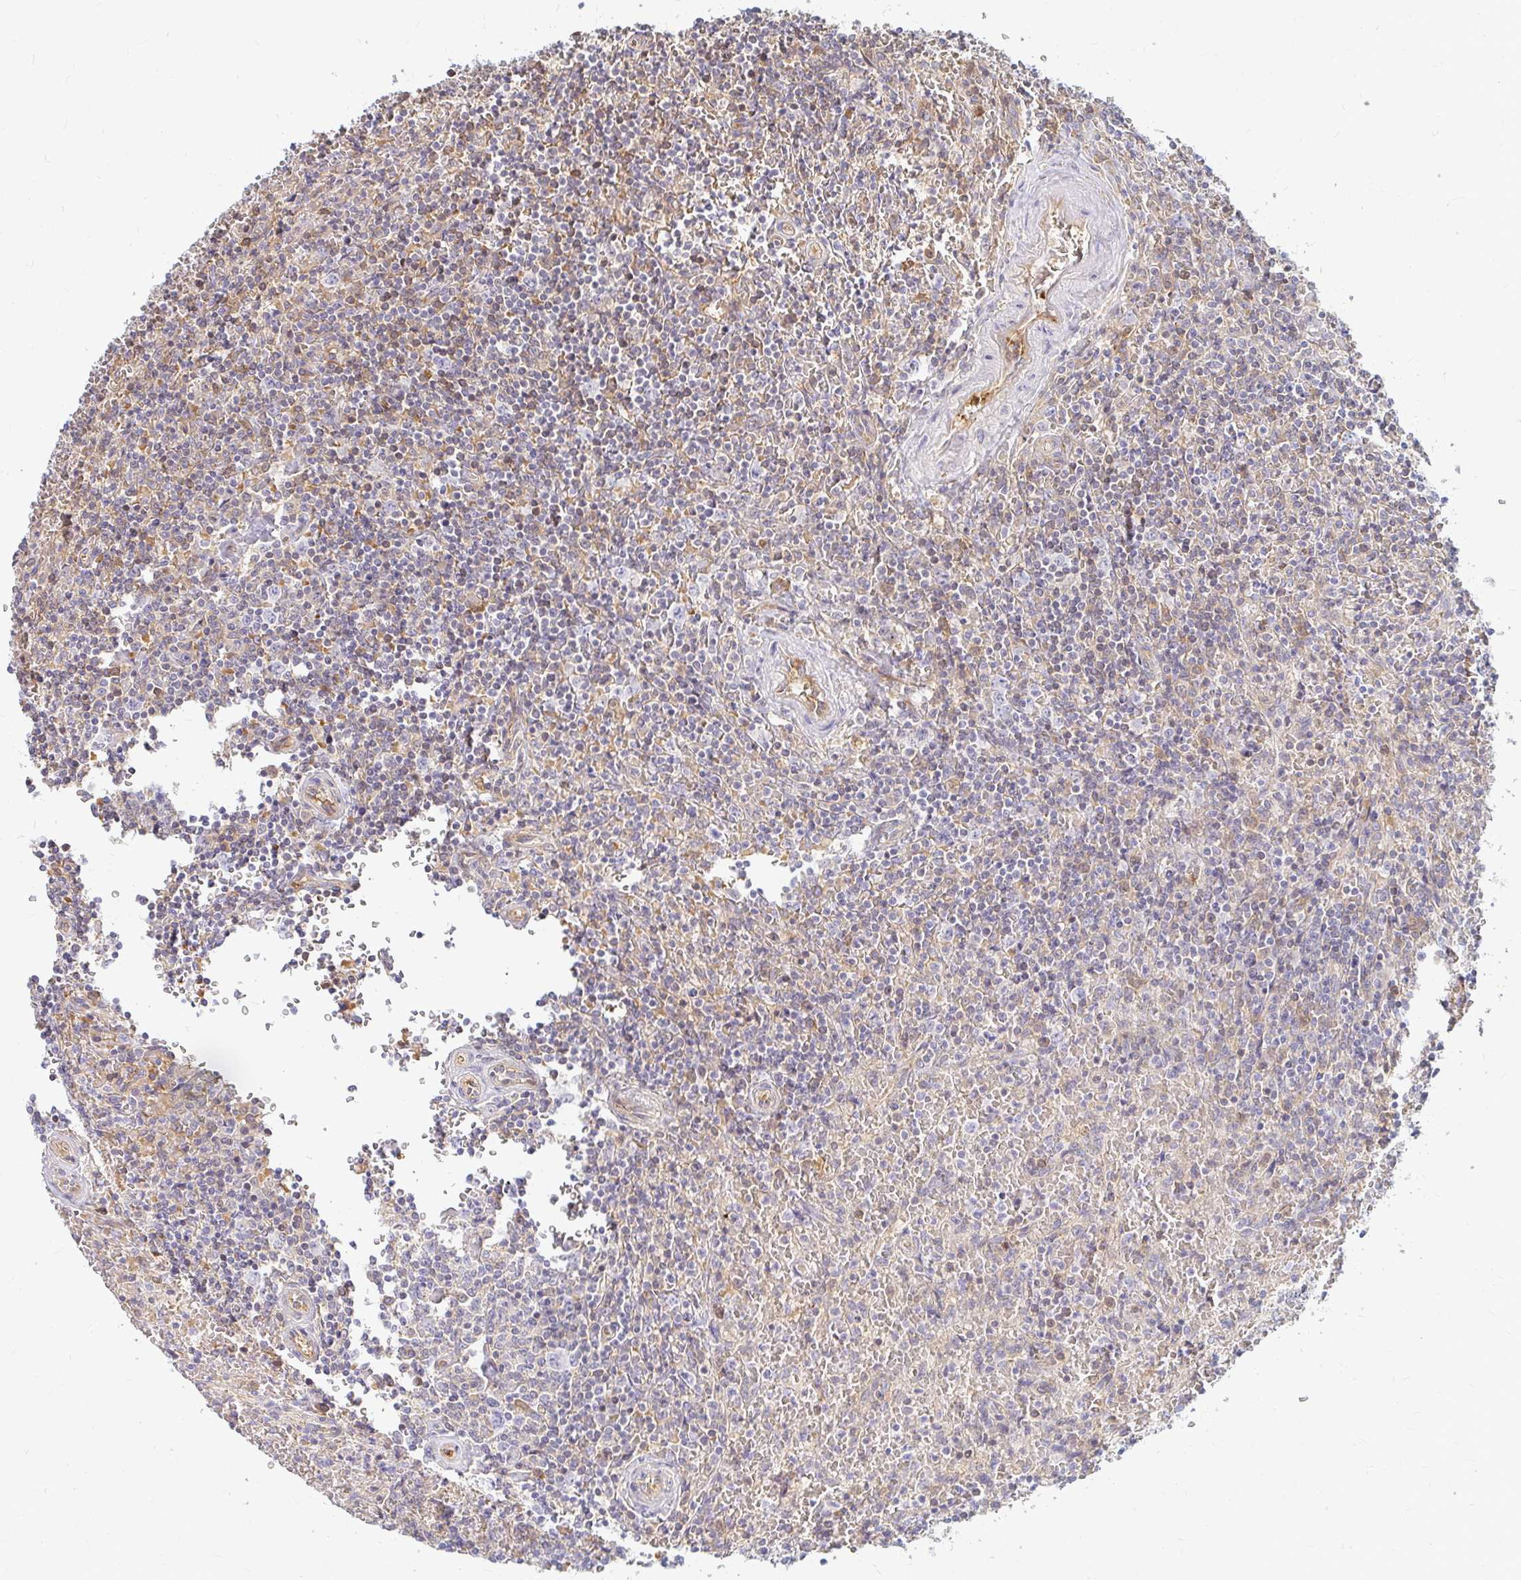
{"staining": {"intensity": "negative", "quantity": "none", "location": "none"}, "tissue": "lymphoma", "cell_type": "Tumor cells", "image_type": "cancer", "snomed": [{"axis": "morphology", "description": "Malignant lymphoma, non-Hodgkin's type, Low grade"}, {"axis": "topography", "description": "Spleen"}], "caption": "High power microscopy histopathology image of an immunohistochemistry histopathology image of low-grade malignant lymphoma, non-Hodgkin's type, revealing no significant expression in tumor cells.", "gene": "CAST", "patient": {"sex": "female", "age": 64}}